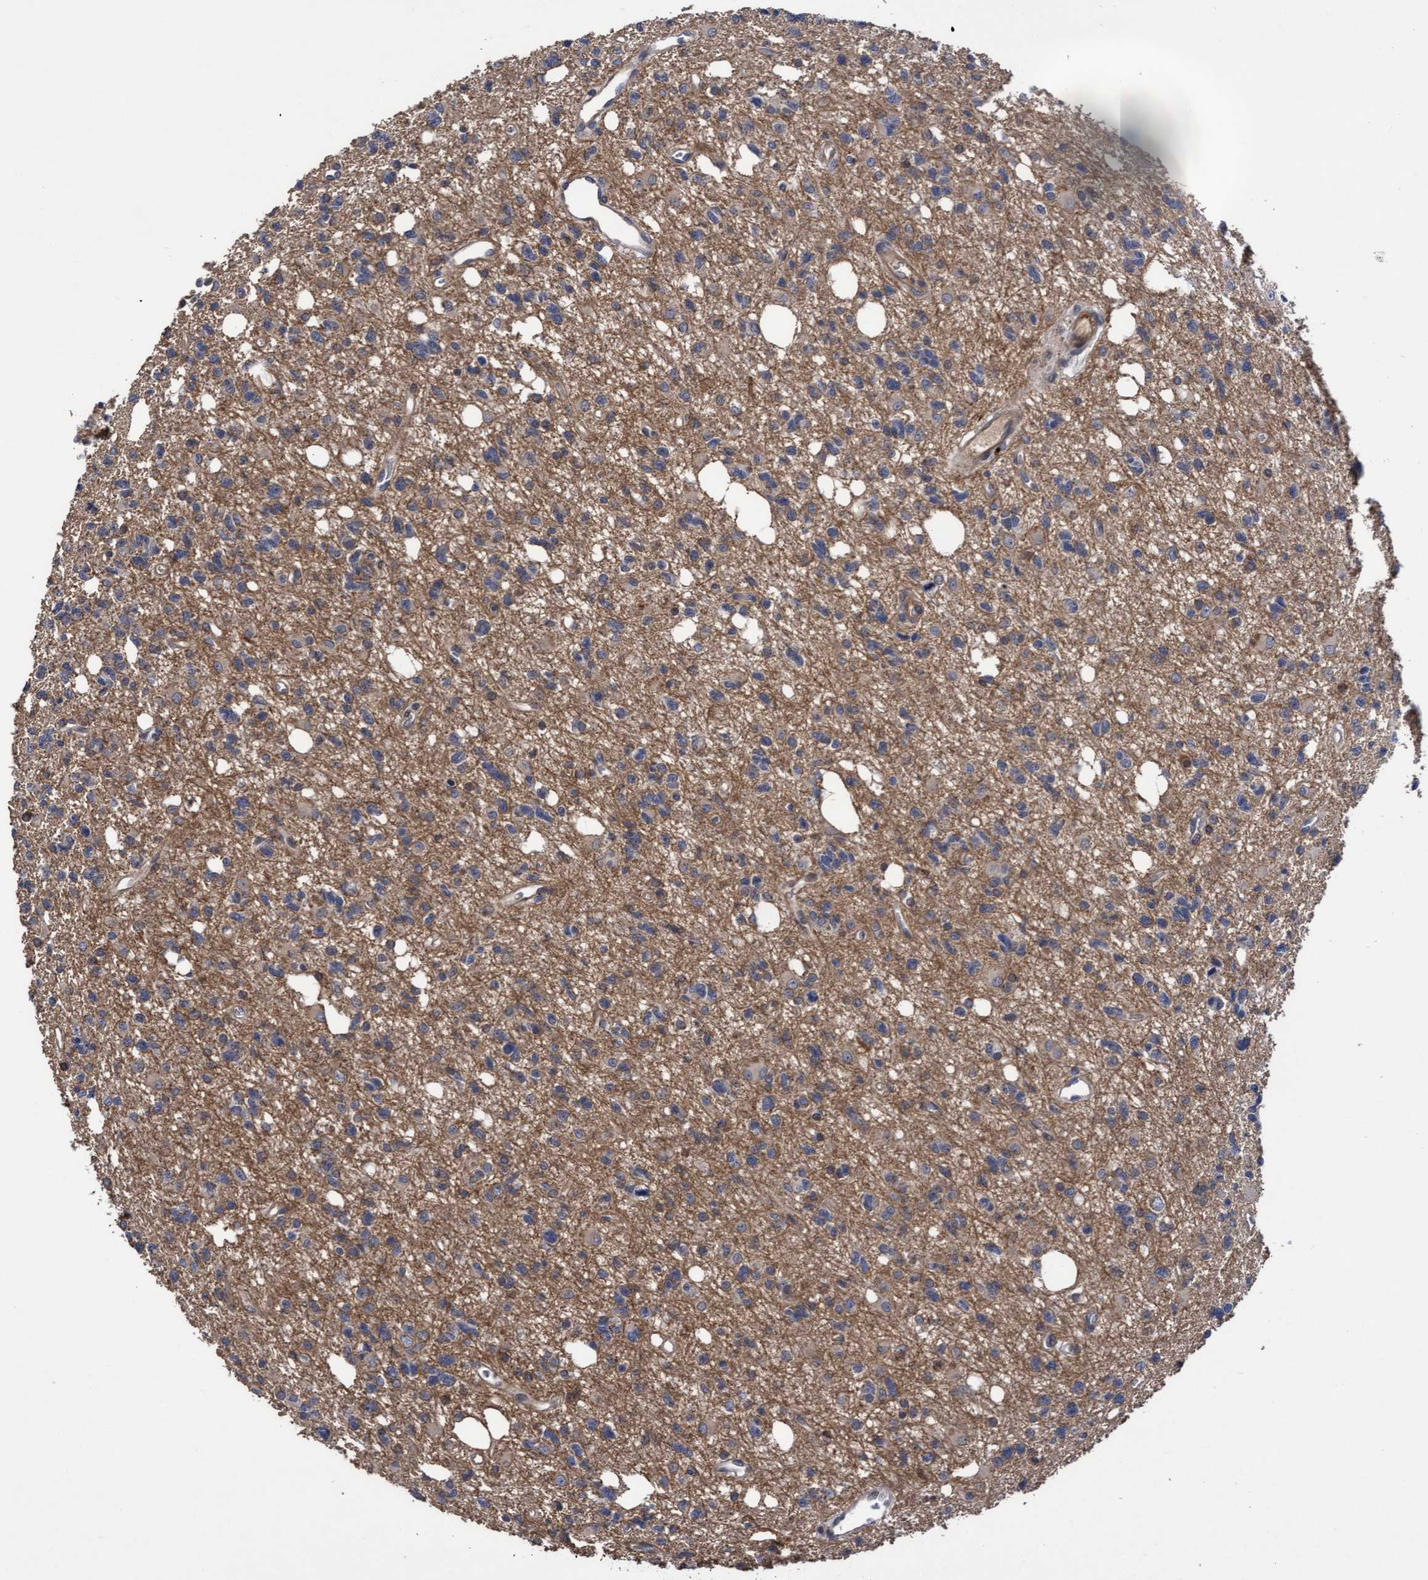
{"staining": {"intensity": "weak", "quantity": "<25%", "location": "cytoplasmic/membranous"}, "tissue": "glioma", "cell_type": "Tumor cells", "image_type": "cancer", "snomed": [{"axis": "morphology", "description": "Glioma, malignant, High grade"}, {"axis": "topography", "description": "Brain"}], "caption": "High magnification brightfield microscopy of glioma stained with DAB (brown) and counterstained with hematoxylin (blue): tumor cells show no significant positivity.", "gene": "COBL", "patient": {"sex": "female", "age": 62}}